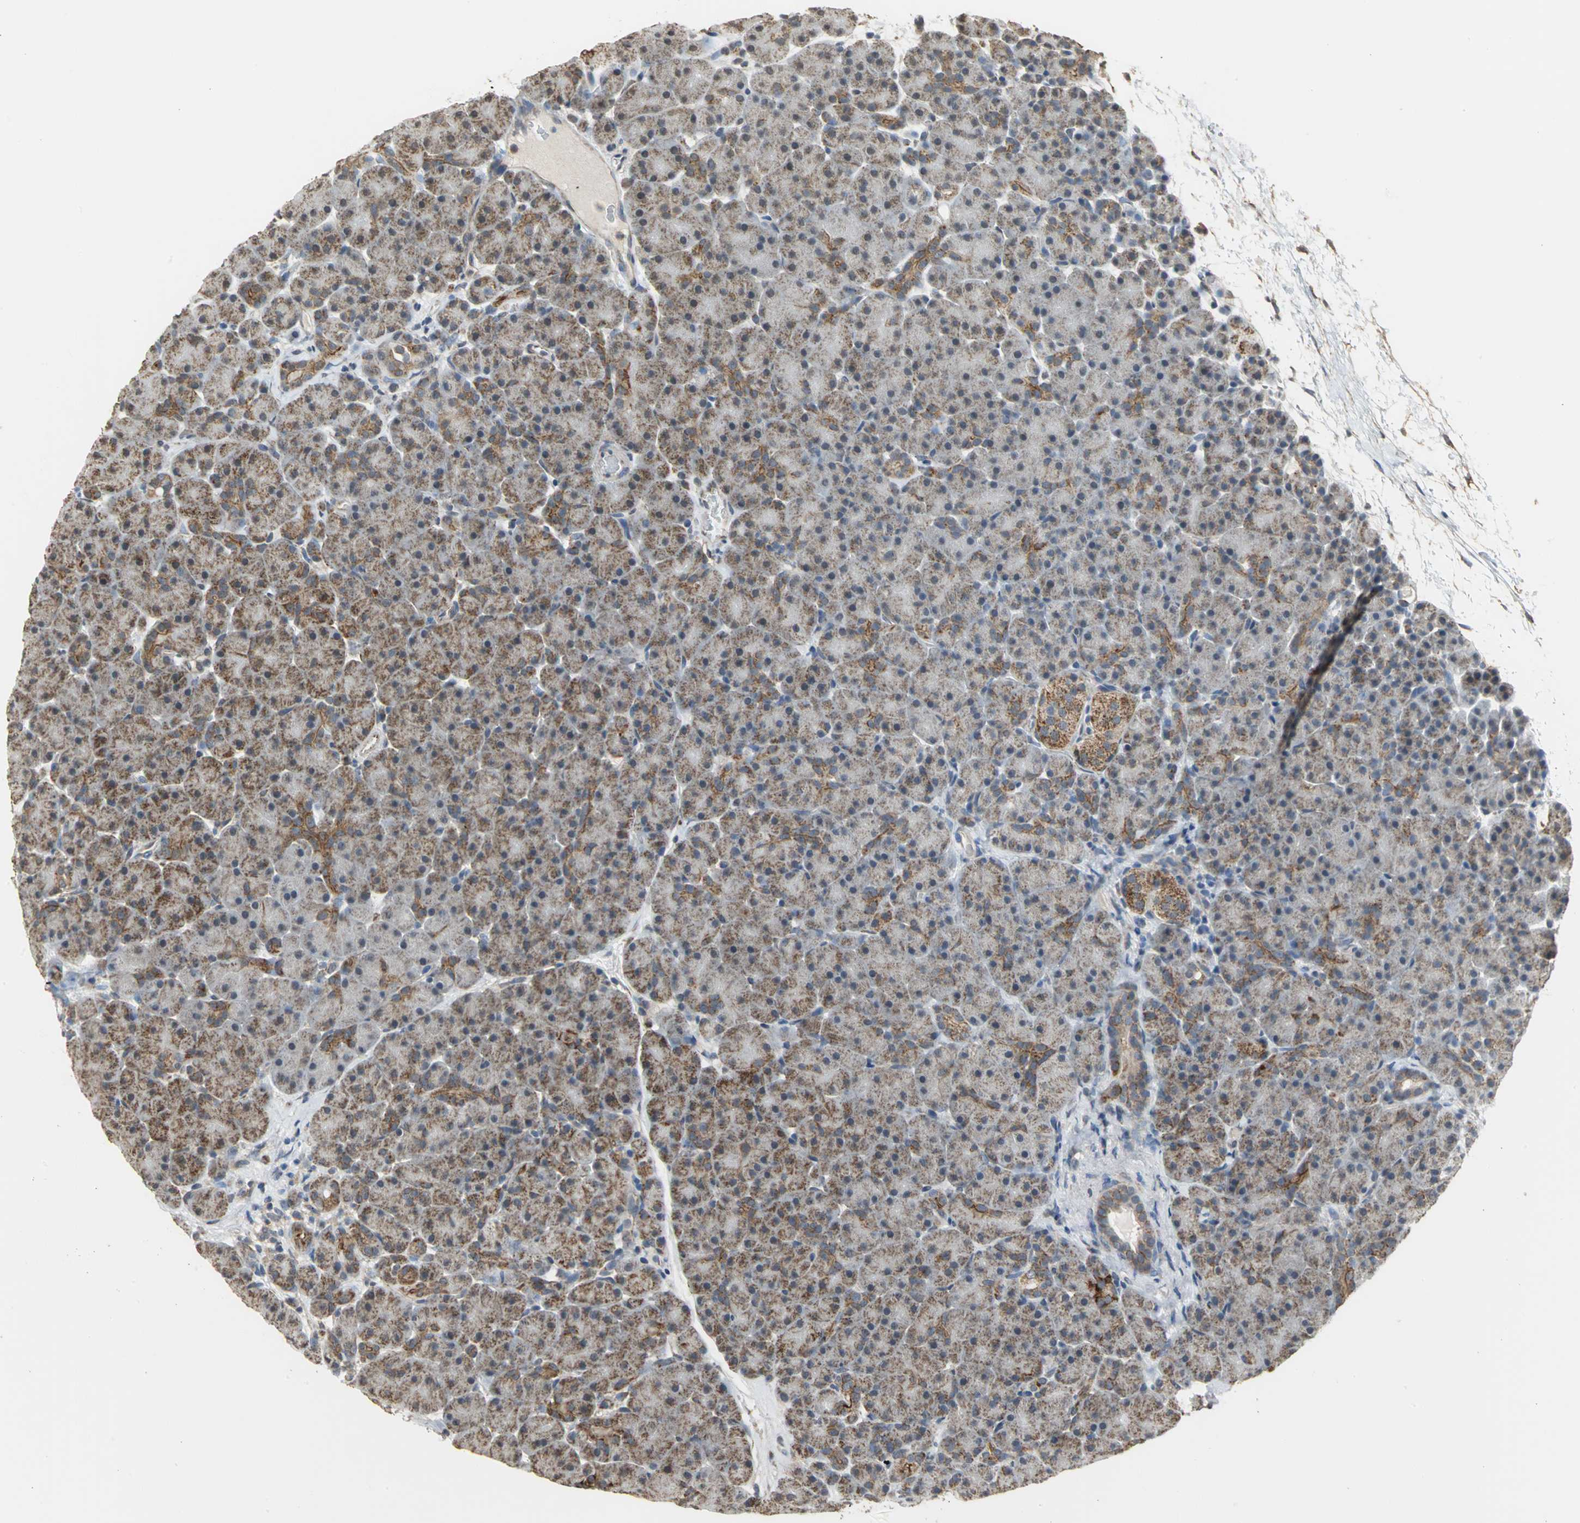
{"staining": {"intensity": "moderate", "quantity": ">75%", "location": "cytoplasmic/membranous"}, "tissue": "pancreas", "cell_type": "Exocrine glandular cells", "image_type": "normal", "snomed": [{"axis": "morphology", "description": "Normal tissue, NOS"}, {"axis": "topography", "description": "Pancreas"}], "caption": "An image of human pancreas stained for a protein demonstrates moderate cytoplasmic/membranous brown staining in exocrine glandular cells. (brown staining indicates protein expression, while blue staining denotes nuclei).", "gene": "NDUFB5", "patient": {"sex": "male", "age": 66}}